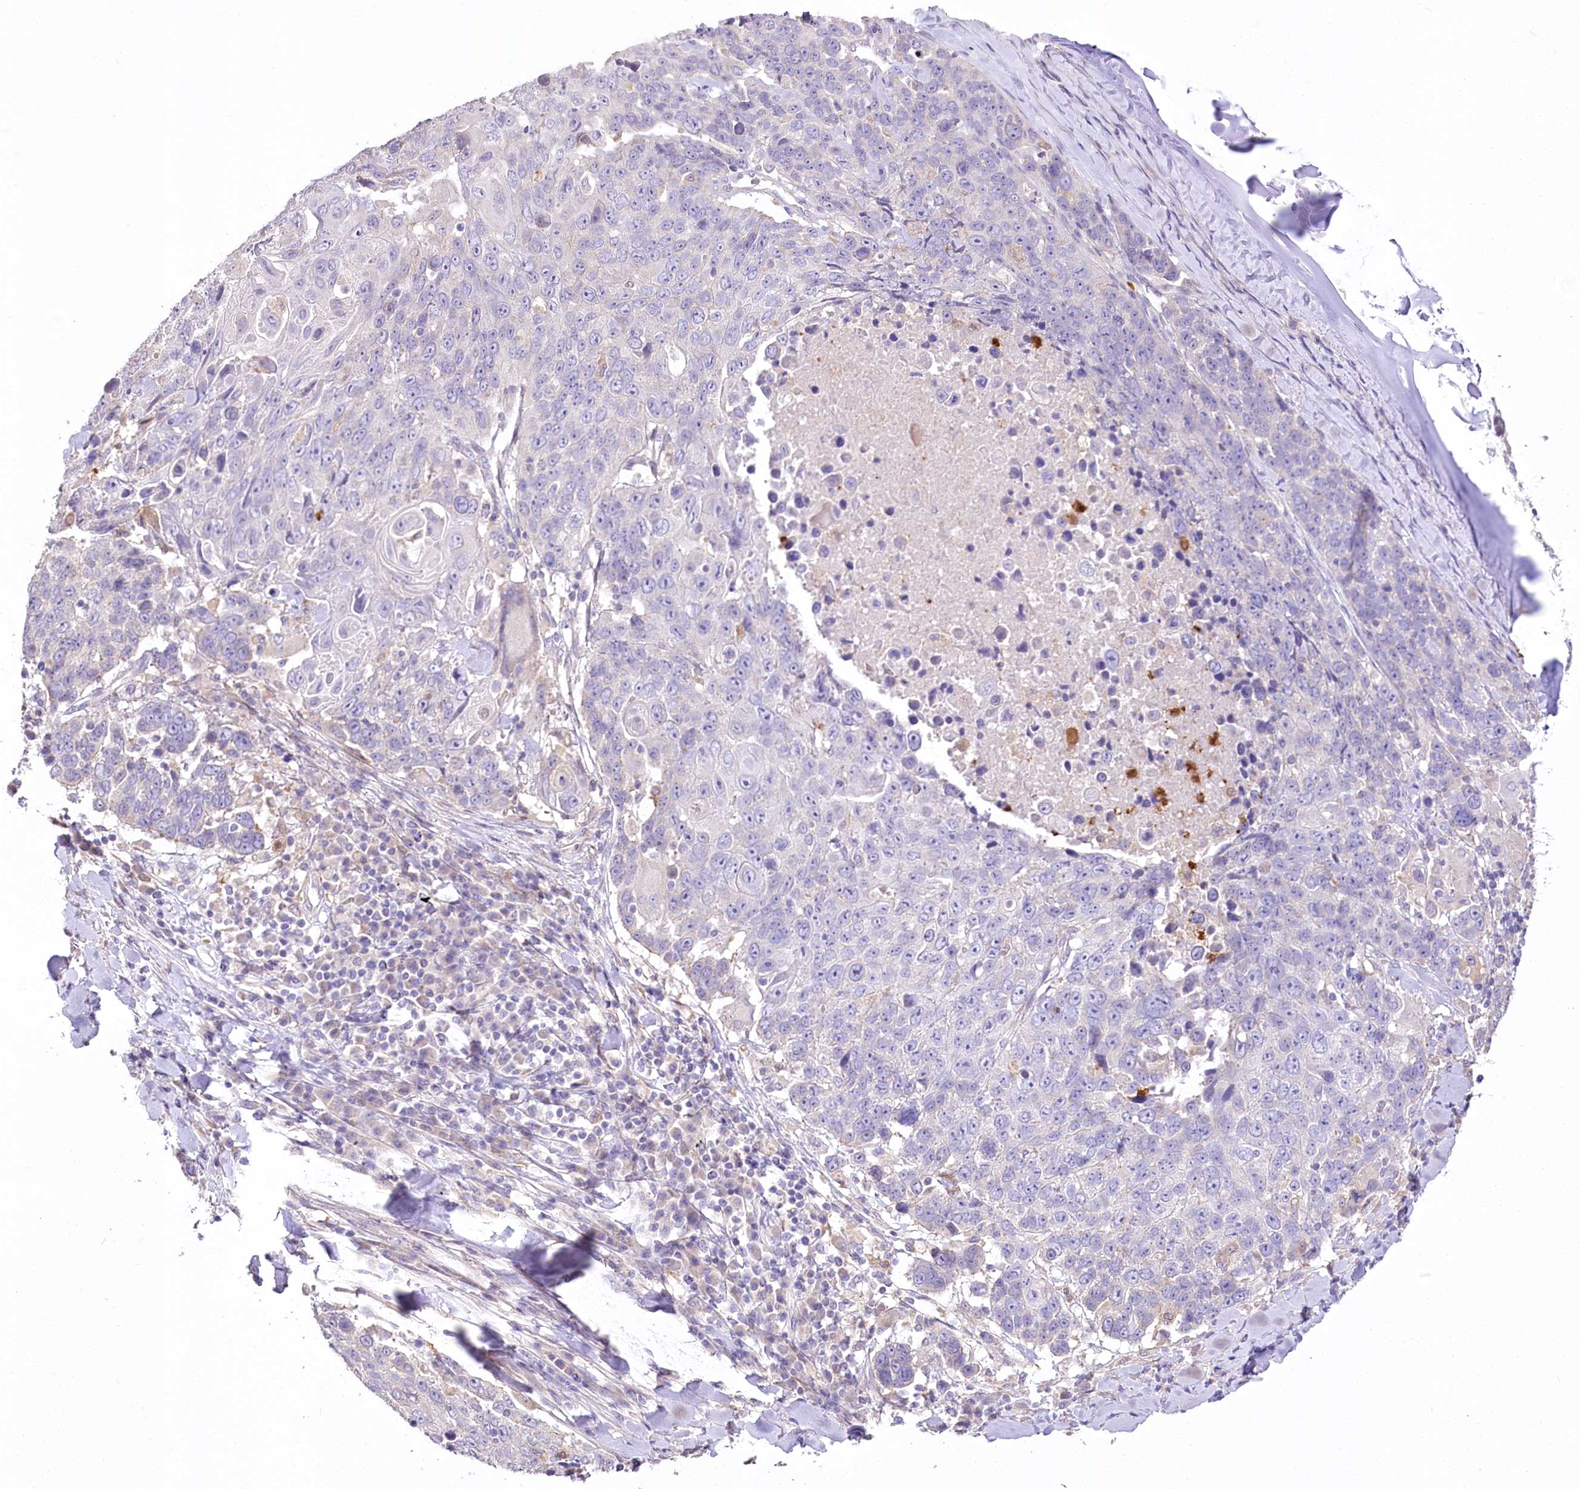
{"staining": {"intensity": "negative", "quantity": "none", "location": "none"}, "tissue": "lung cancer", "cell_type": "Tumor cells", "image_type": "cancer", "snomed": [{"axis": "morphology", "description": "Squamous cell carcinoma, NOS"}, {"axis": "topography", "description": "Lung"}], "caption": "DAB immunohistochemical staining of squamous cell carcinoma (lung) displays no significant expression in tumor cells.", "gene": "DPYD", "patient": {"sex": "male", "age": 66}}